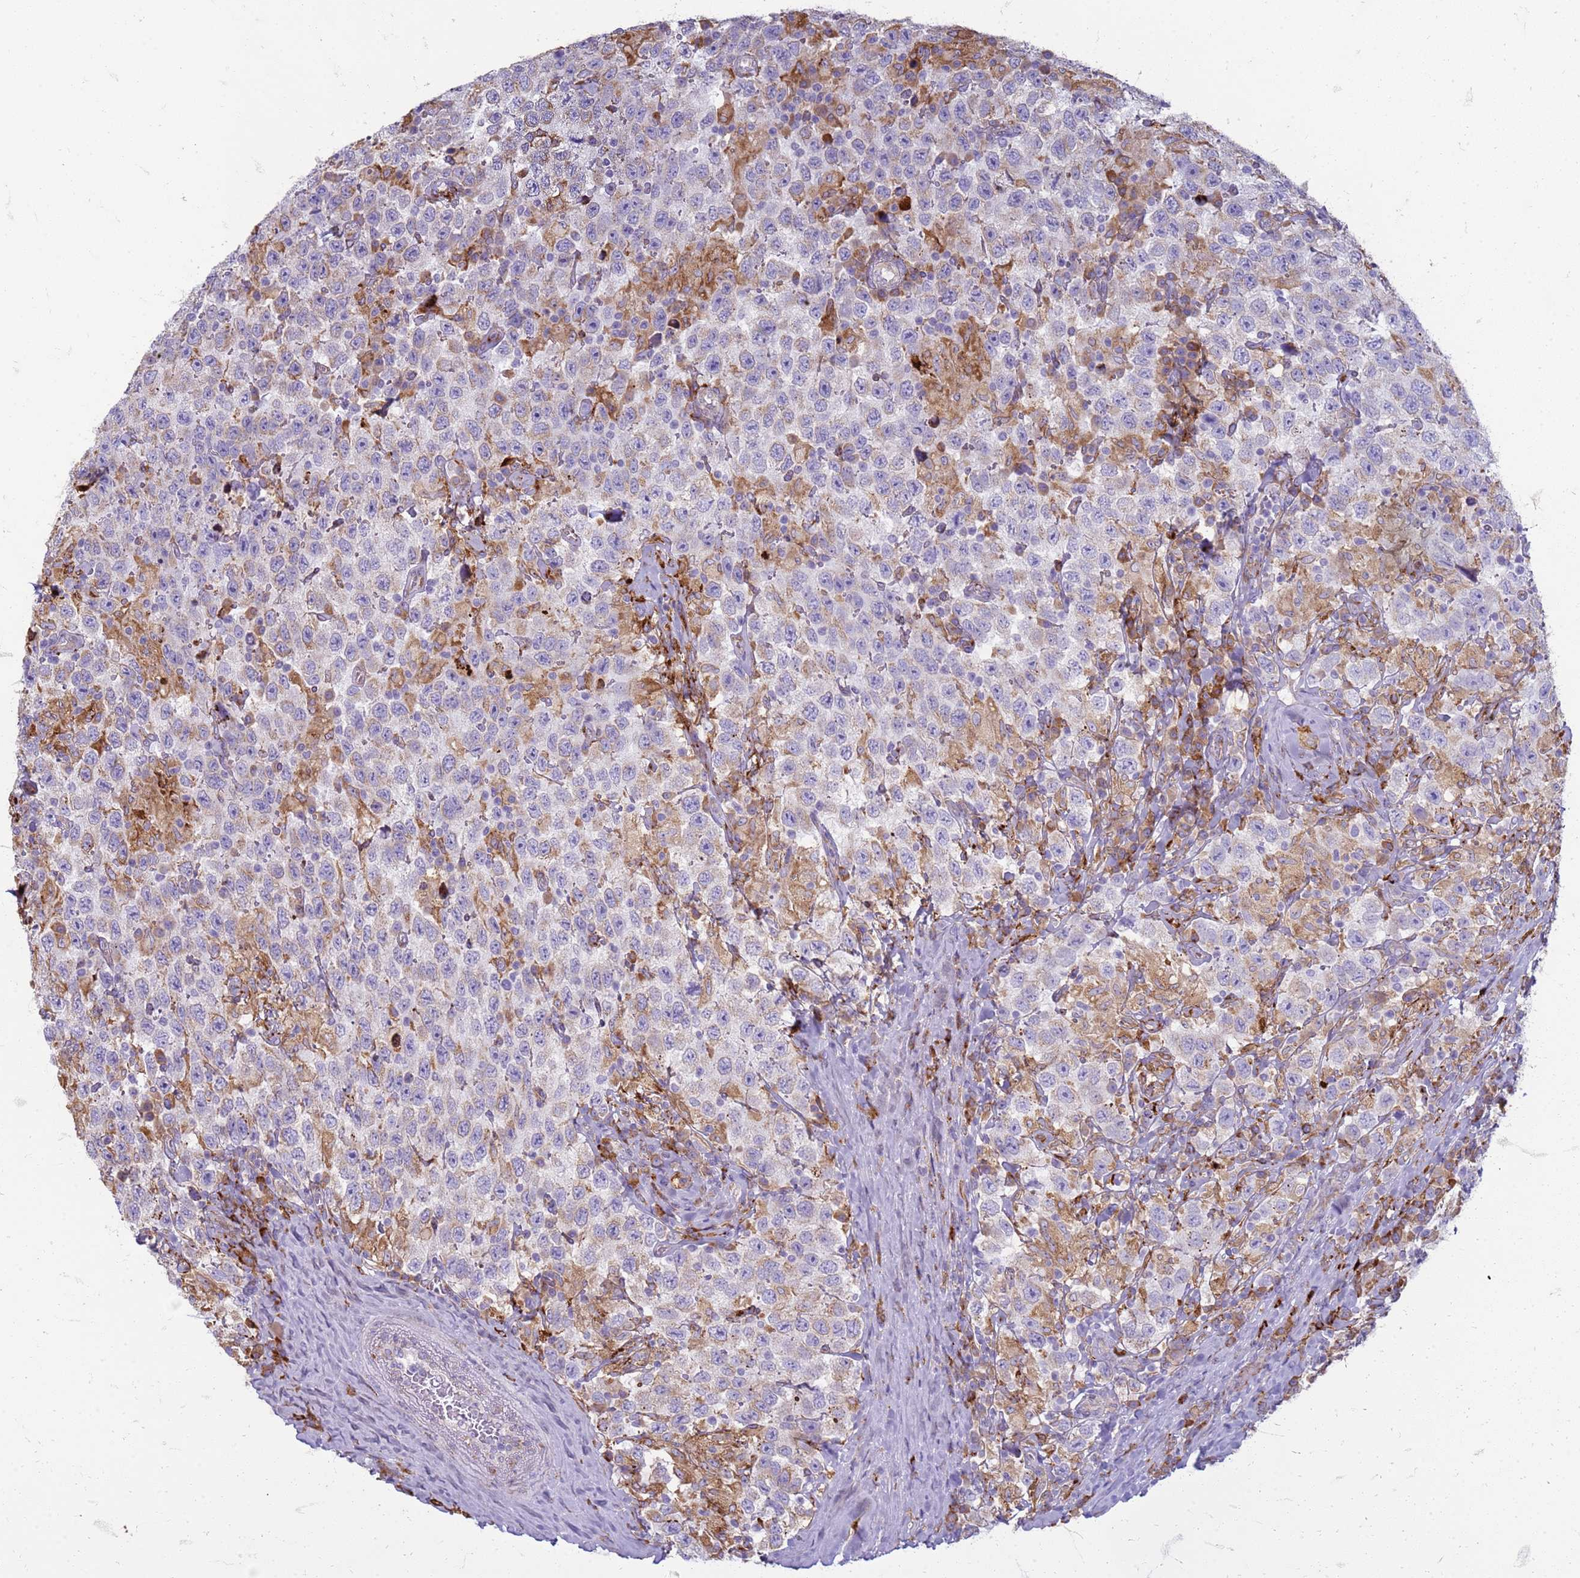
{"staining": {"intensity": "weak", "quantity": "<25%", "location": "cytoplasmic/membranous"}, "tissue": "testis cancer", "cell_type": "Tumor cells", "image_type": "cancer", "snomed": [{"axis": "morphology", "description": "Seminoma, NOS"}, {"axis": "topography", "description": "Testis"}], "caption": "High power microscopy histopathology image of an immunohistochemistry (IHC) histopathology image of testis cancer (seminoma), revealing no significant expression in tumor cells.", "gene": "PDK3", "patient": {"sex": "male", "age": 41}}